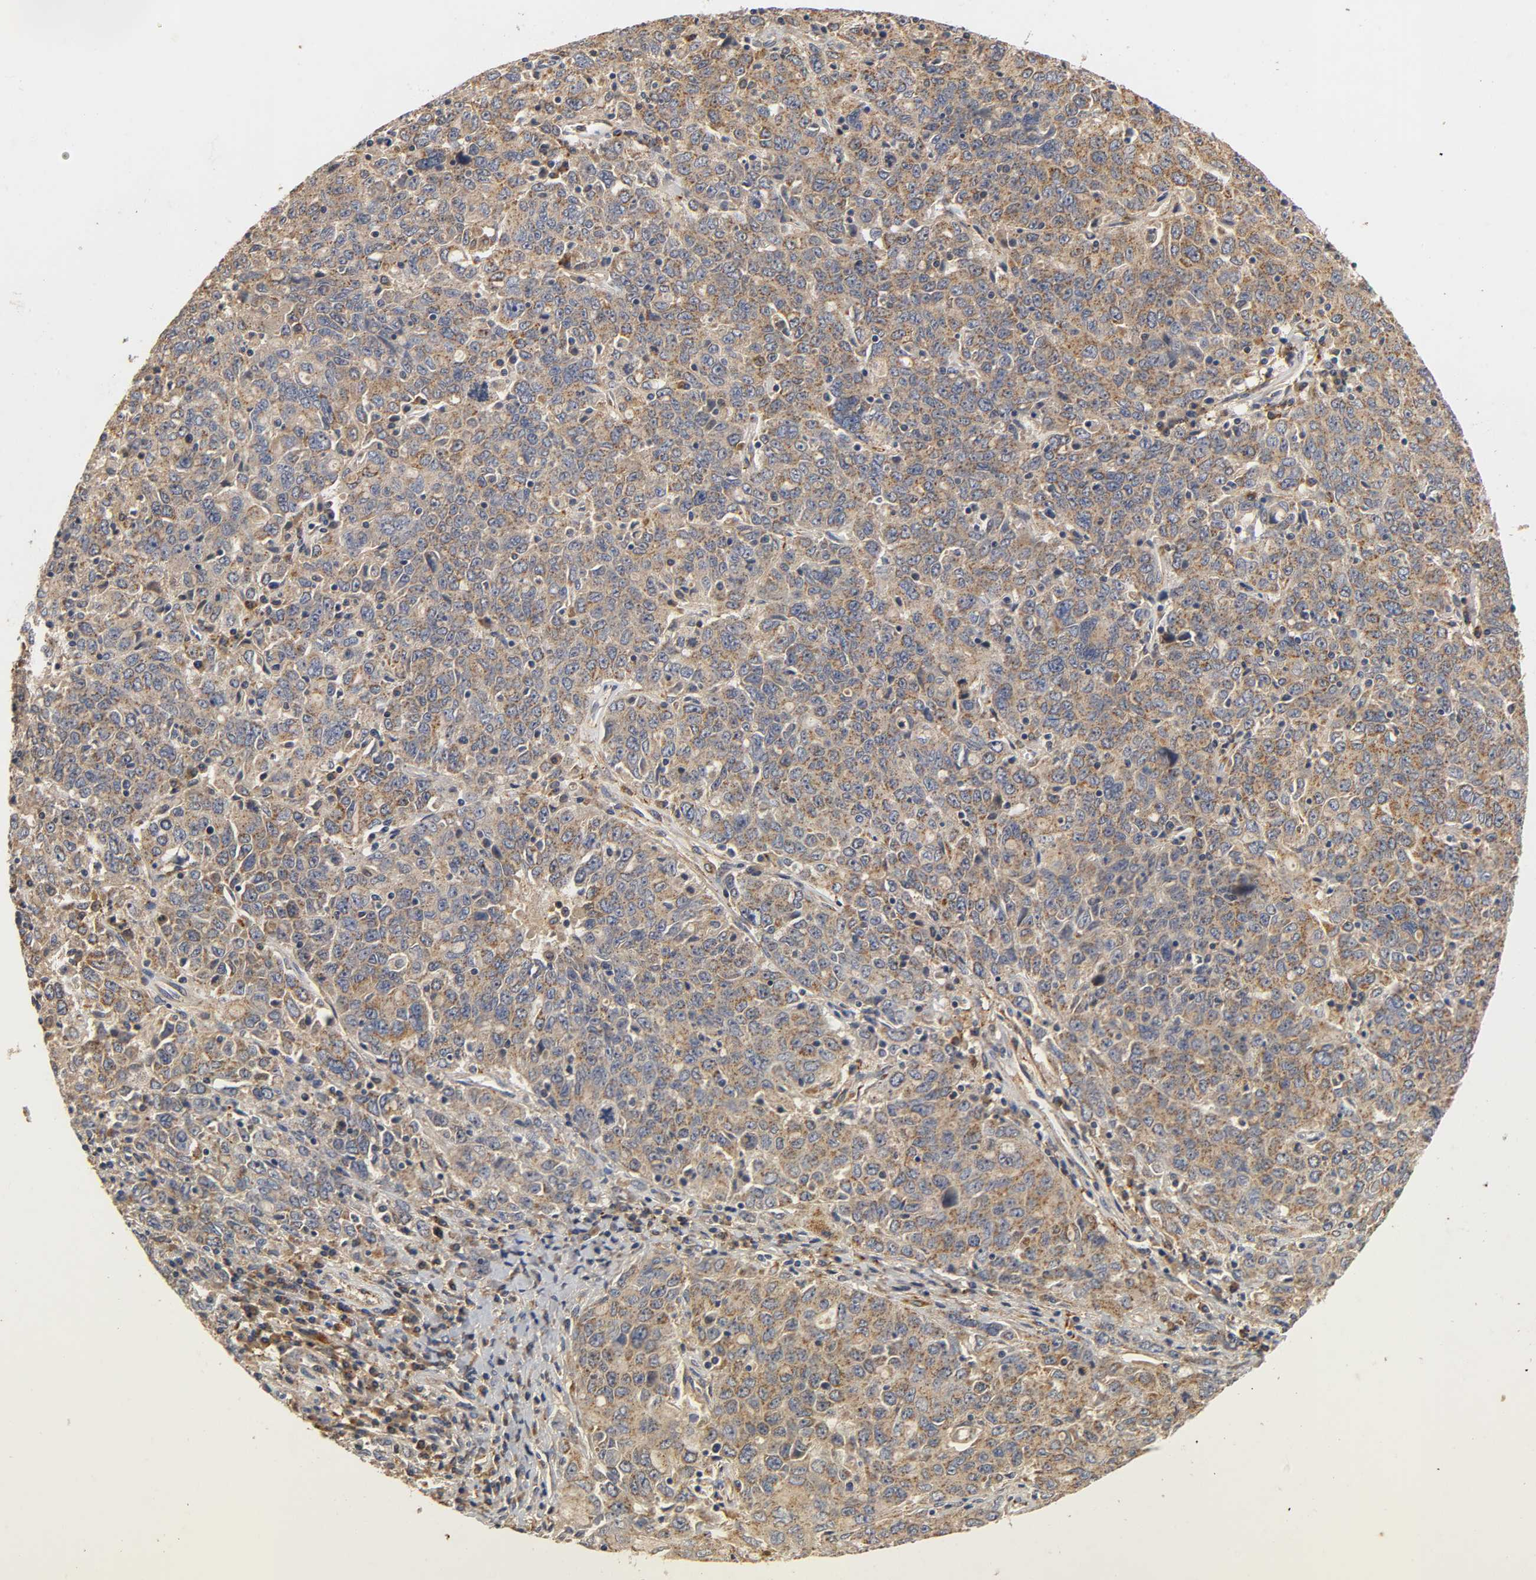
{"staining": {"intensity": "moderate", "quantity": ">75%", "location": "cytoplasmic/membranous"}, "tissue": "ovarian cancer", "cell_type": "Tumor cells", "image_type": "cancer", "snomed": [{"axis": "morphology", "description": "Carcinoma, endometroid"}, {"axis": "topography", "description": "Ovary"}], "caption": "Ovarian cancer (endometroid carcinoma) stained with immunohistochemistry reveals moderate cytoplasmic/membranous positivity in about >75% of tumor cells. (DAB (3,3'-diaminobenzidine) IHC with brightfield microscopy, high magnification).", "gene": "SCAP", "patient": {"sex": "female", "age": 62}}